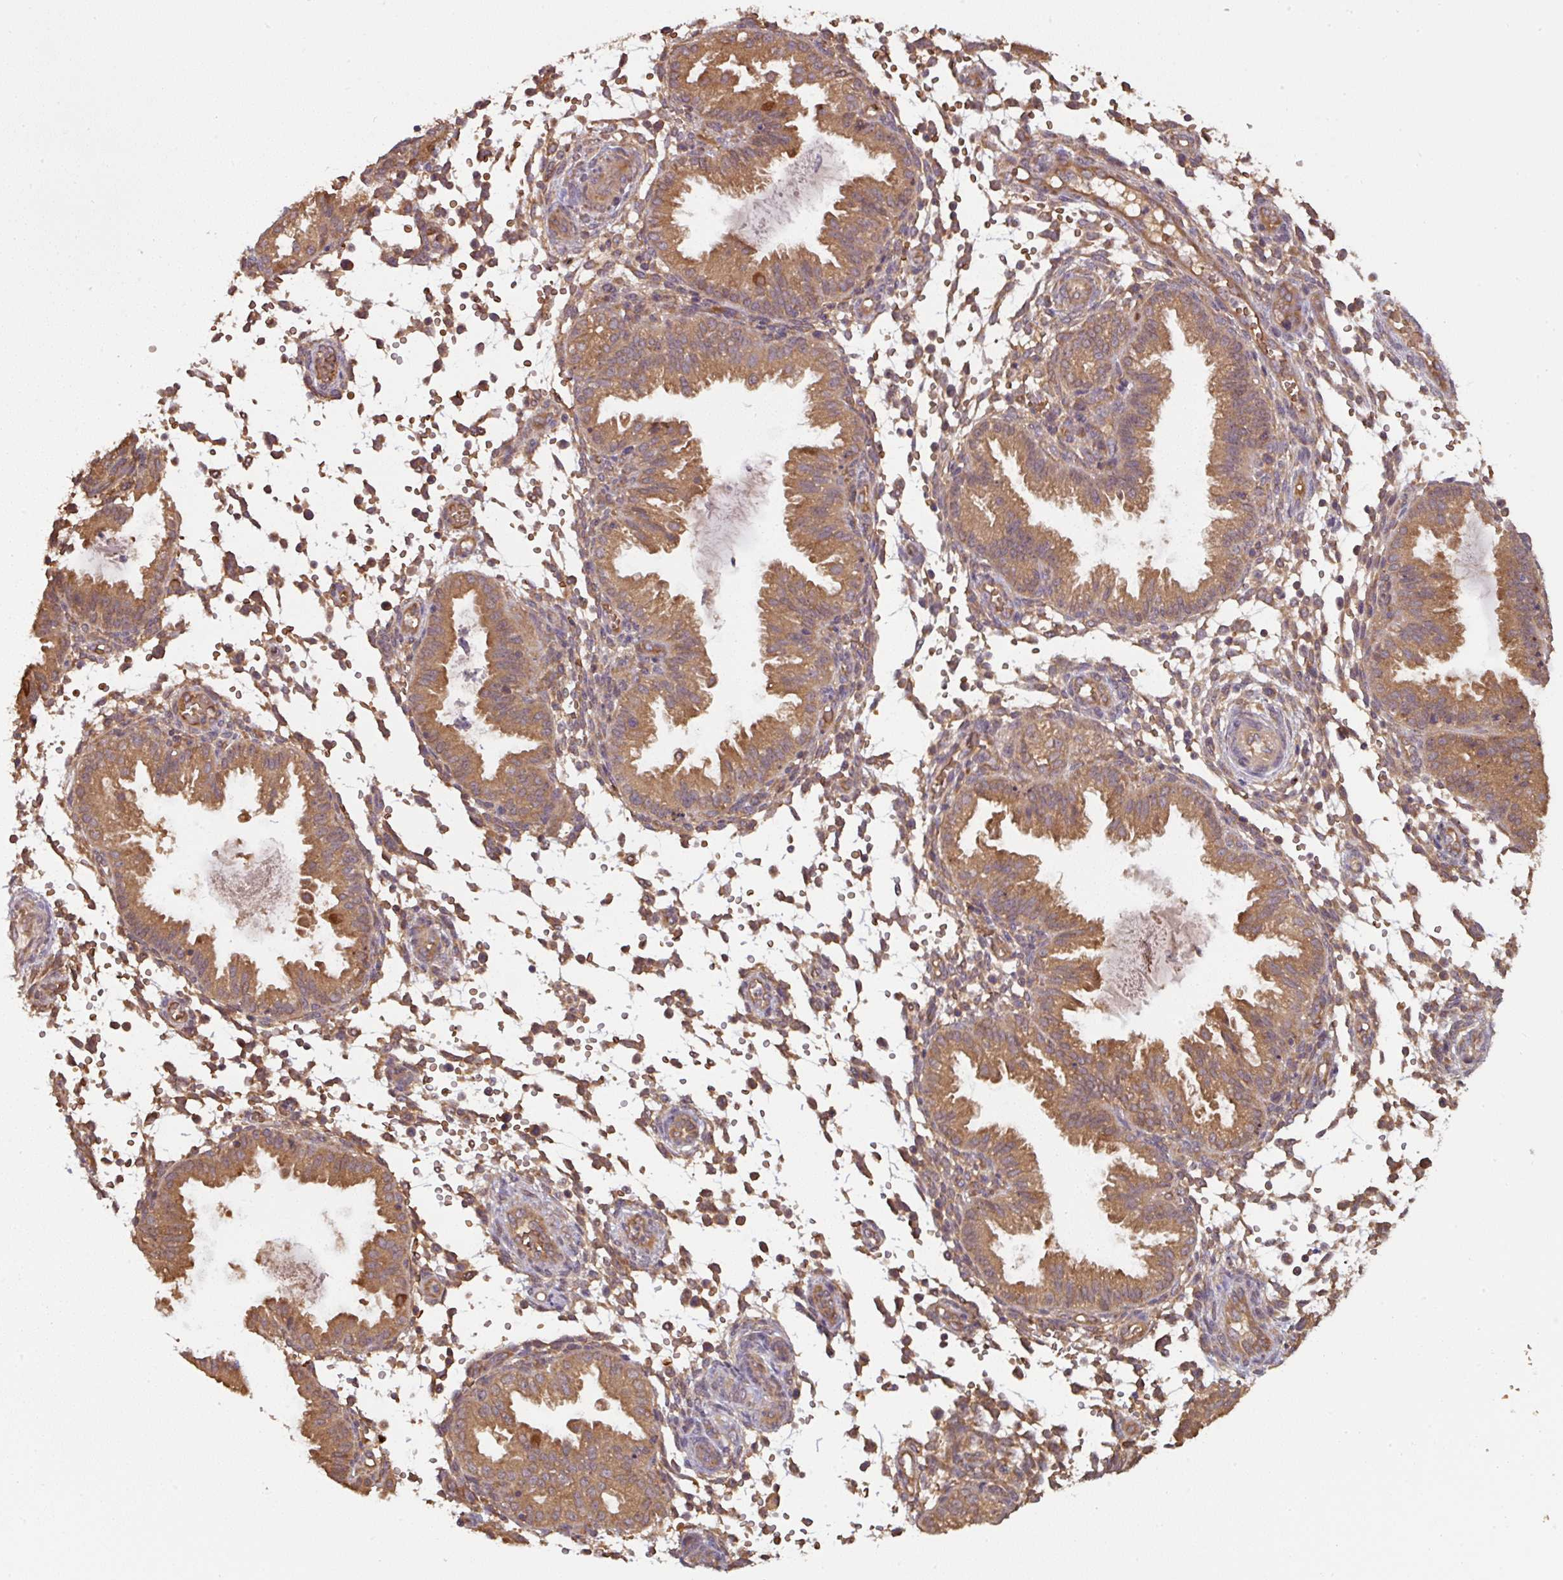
{"staining": {"intensity": "moderate", "quantity": "25%-75%", "location": "cytoplasmic/membranous"}, "tissue": "endometrium", "cell_type": "Cells in endometrial stroma", "image_type": "normal", "snomed": [{"axis": "morphology", "description": "Normal tissue, NOS"}, {"axis": "topography", "description": "Endometrium"}], "caption": "Benign endometrium was stained to show a protein in brown. There is medium levels of moderate cytoplasmic/membranous positivity in about 25%-75% of cells in endometrial stroma. Using DAB (3,3'-diaminobenzidine) (brown) and hematoxylin (blue) stains, captured at high magnification using brightfield microscopy.", "gene": "ST13", "patient": {"sex": "female", "age": 33}}